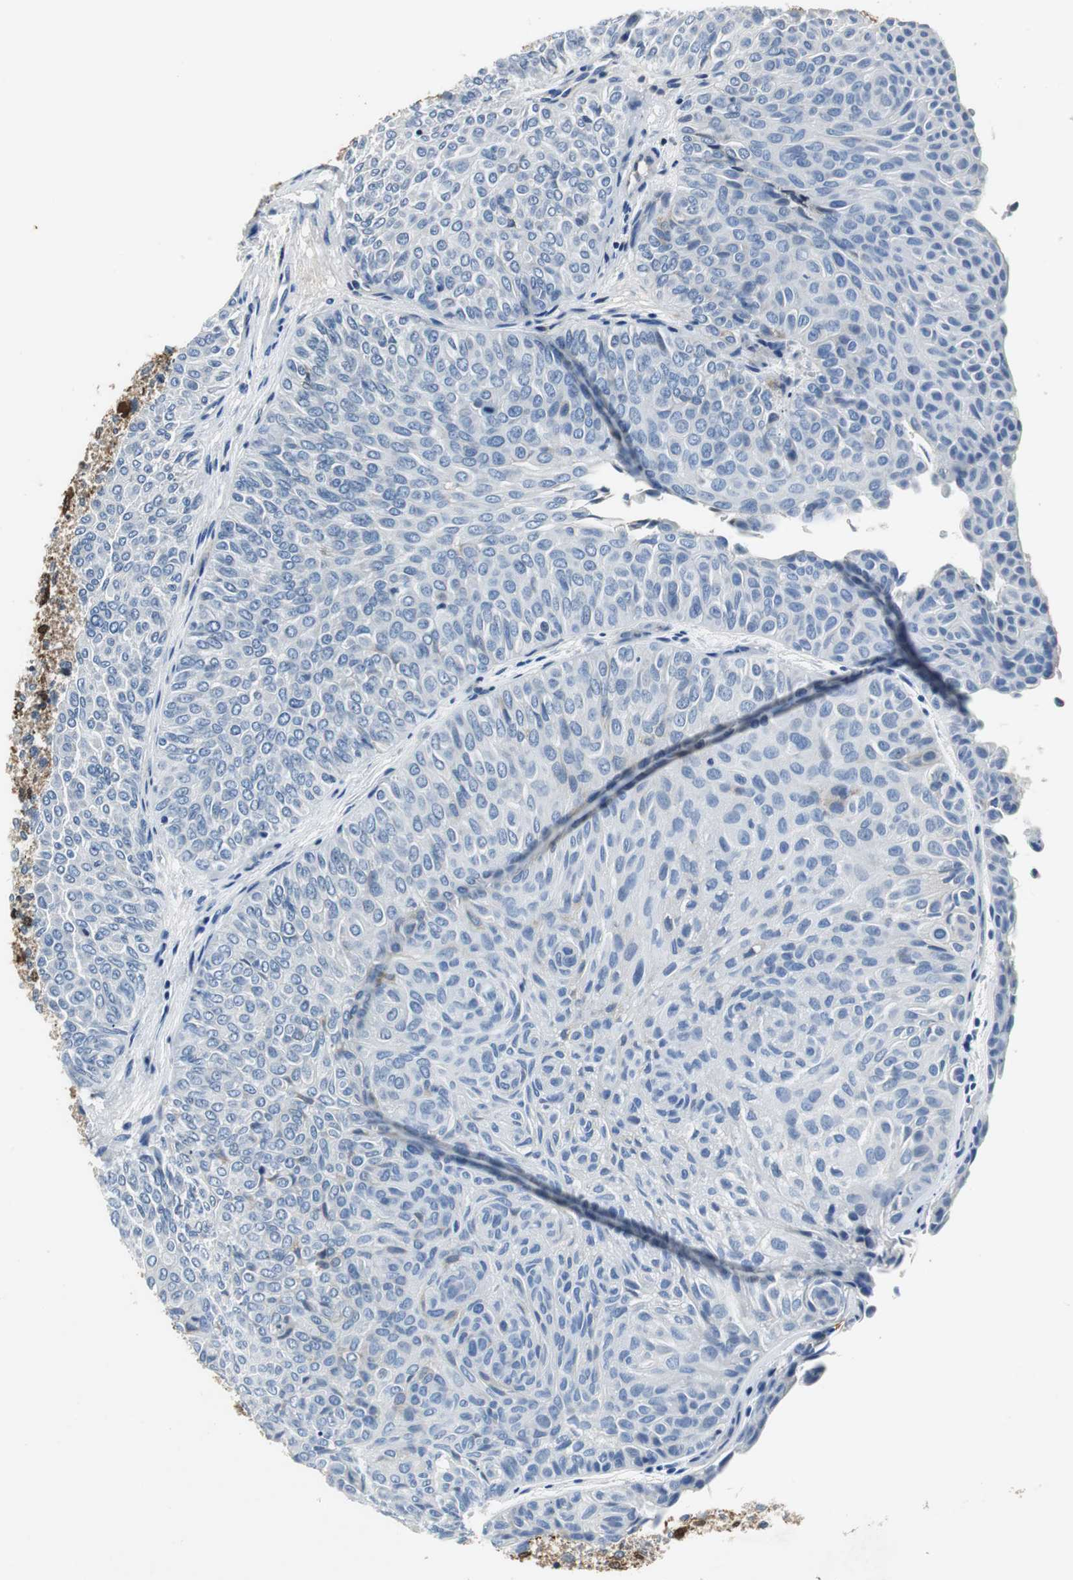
{"staining": {"intensity": "negative", "quantity": "none", "location": "none"}, "tissue": "urothelial cancer", "cell_type": "Tumor cells", "image_type": "cancer", "snomed": [{"axis": "morphology", "description": "Urothelial carcinoma, Low grade"}, {"axis": "topography", "description": "Urinary bladder"}], "caption": "Human urothelial carcinoma (low-grade) stained for a protein using immunohistochemistry (IHC) shows no positivity in tumor cells.", "gene": "ORM1", "patient": {"sex": "male", "age": 78}}